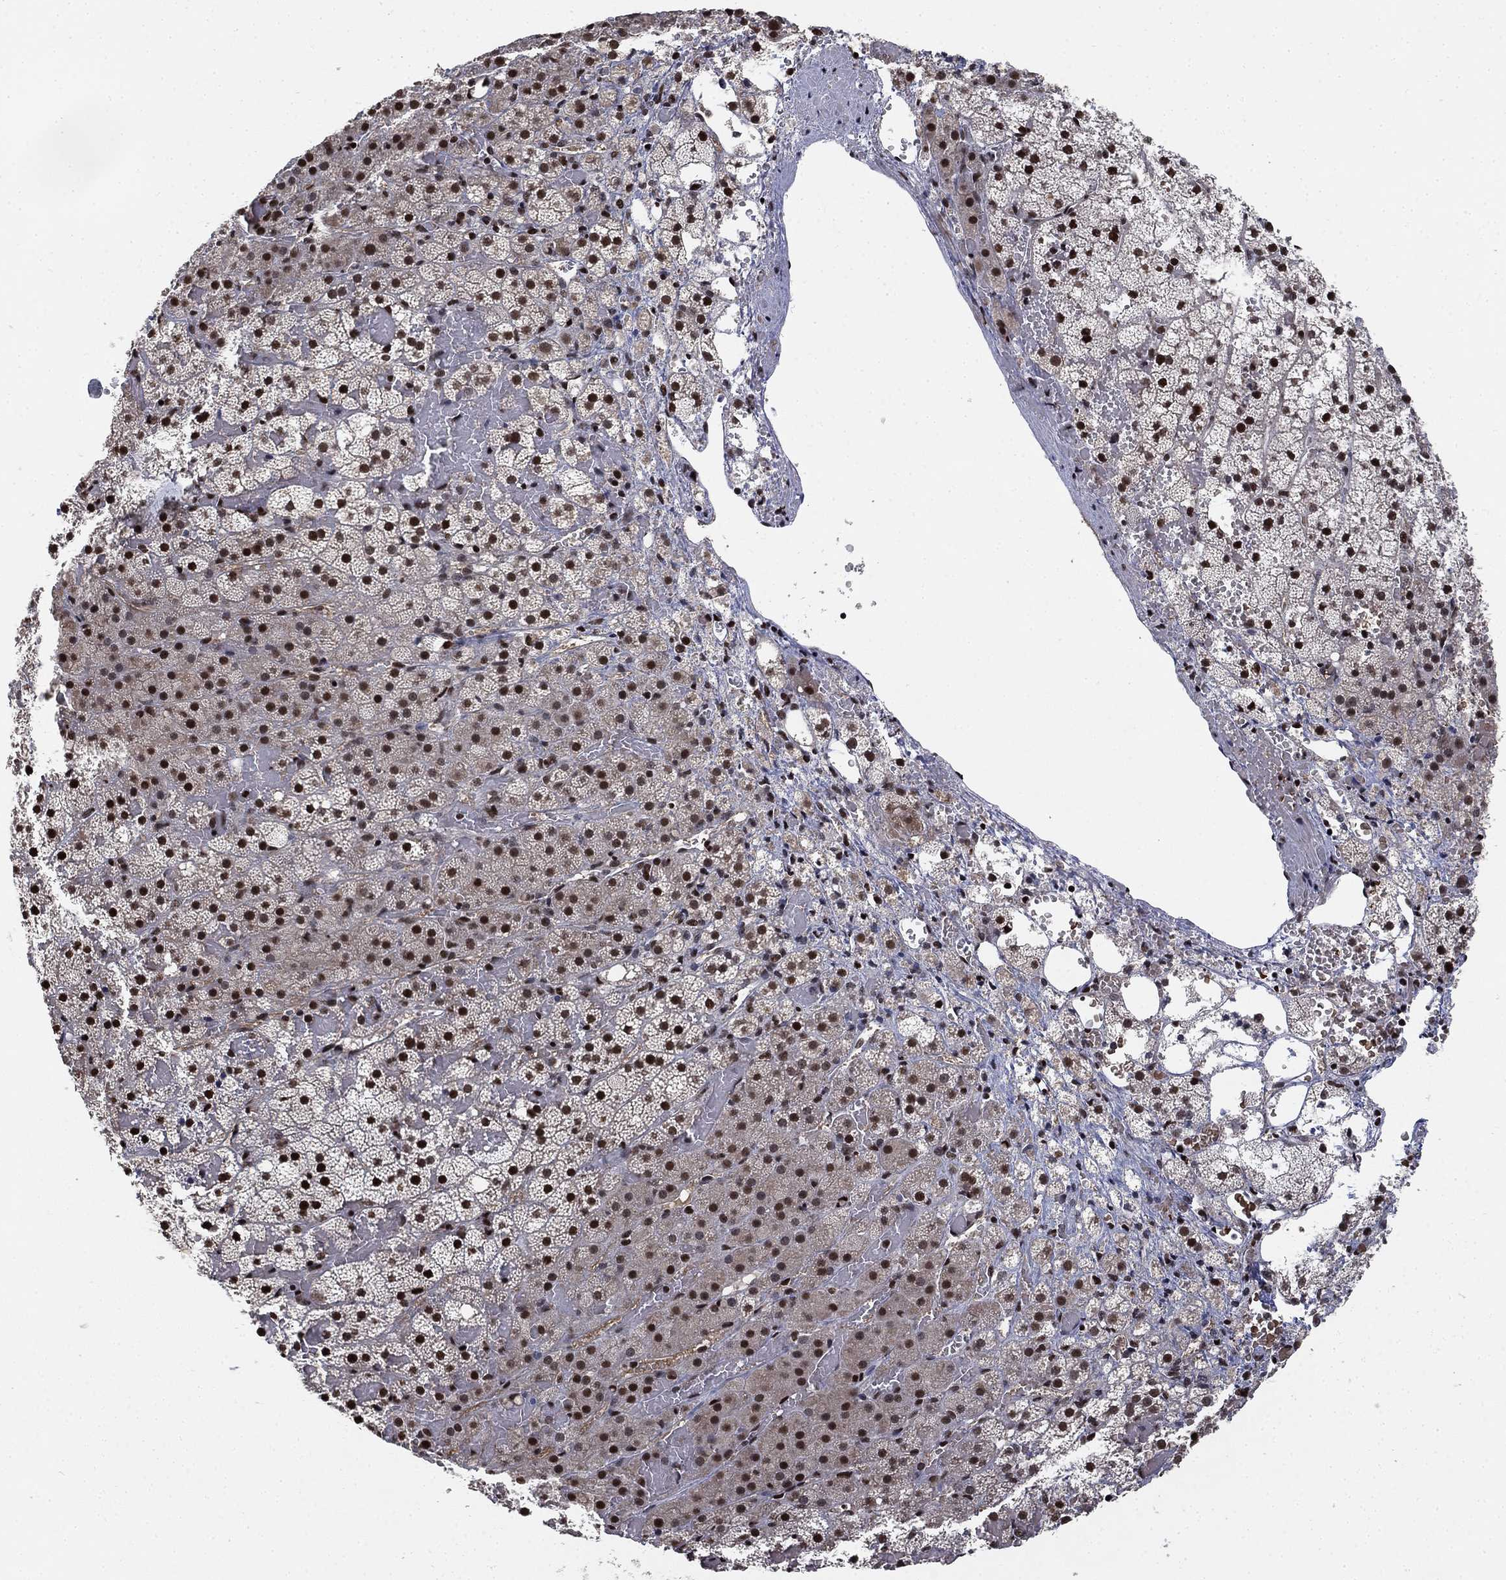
{"staining": {"intensity": "strong", "quantity": "25%-75%", "location": "nuclear"}, "tissue": "adrenal gland", "cell_type": "Glandular cells", "image_type": "normal", "snomed": [{"axis": "morphology", "description": "Normal tissue, NOS"}, {"axis": "topography", "description": "Adrenal gland"}], "caption": "This is a photomicrograph of immunohistochemistry (IHC) staining of unremarkable adrenal gland, which shows strong positivity in the nuclear of glandular cells.", "gene": "ZSCAN30", "patient": {"sex": "male", "age": 53}}